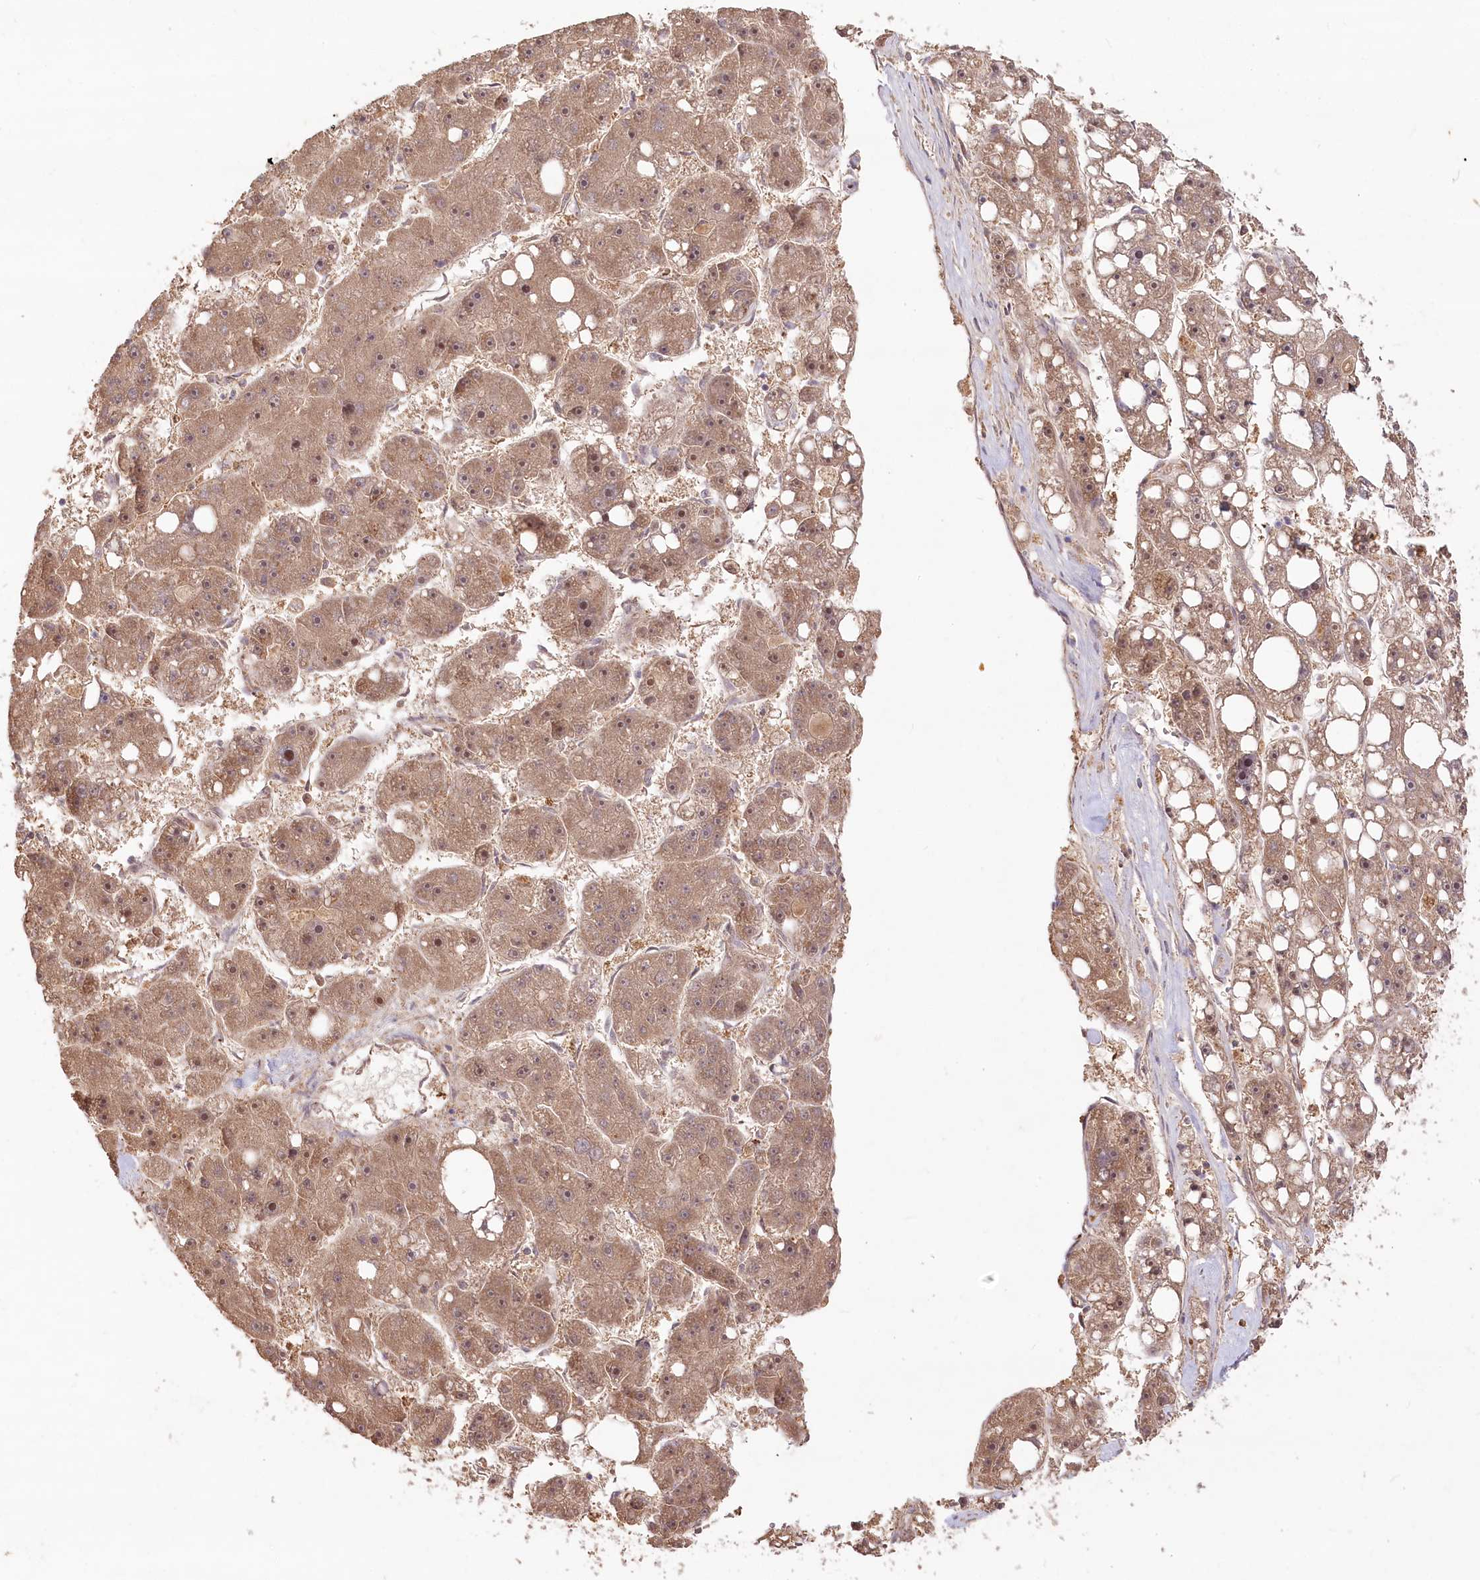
{"staining": {"intensity": "weak", "quantity": ">75%", "location": "cytoplasmic/membranous"}, "tissue": "liver cancer", "cell_type": "Tumor cells", "image_type": "cancer", "snomed": [{"axis": "morphology", "description": "Carcinoma, Hepatocellular, NOS"}, {"axis": "topography", "description": "Liver"}], "caption": "Protein staining of liver hepatocellular carcinoma tissue shows weak cytoplasmic/membranous expression in approximately >75% of tumor cells. (Brightfield microscopy of DAB IHC at high magnification).", "gene": "IRAK1BP1", "patient": {"sex": "female", "age": 61}}